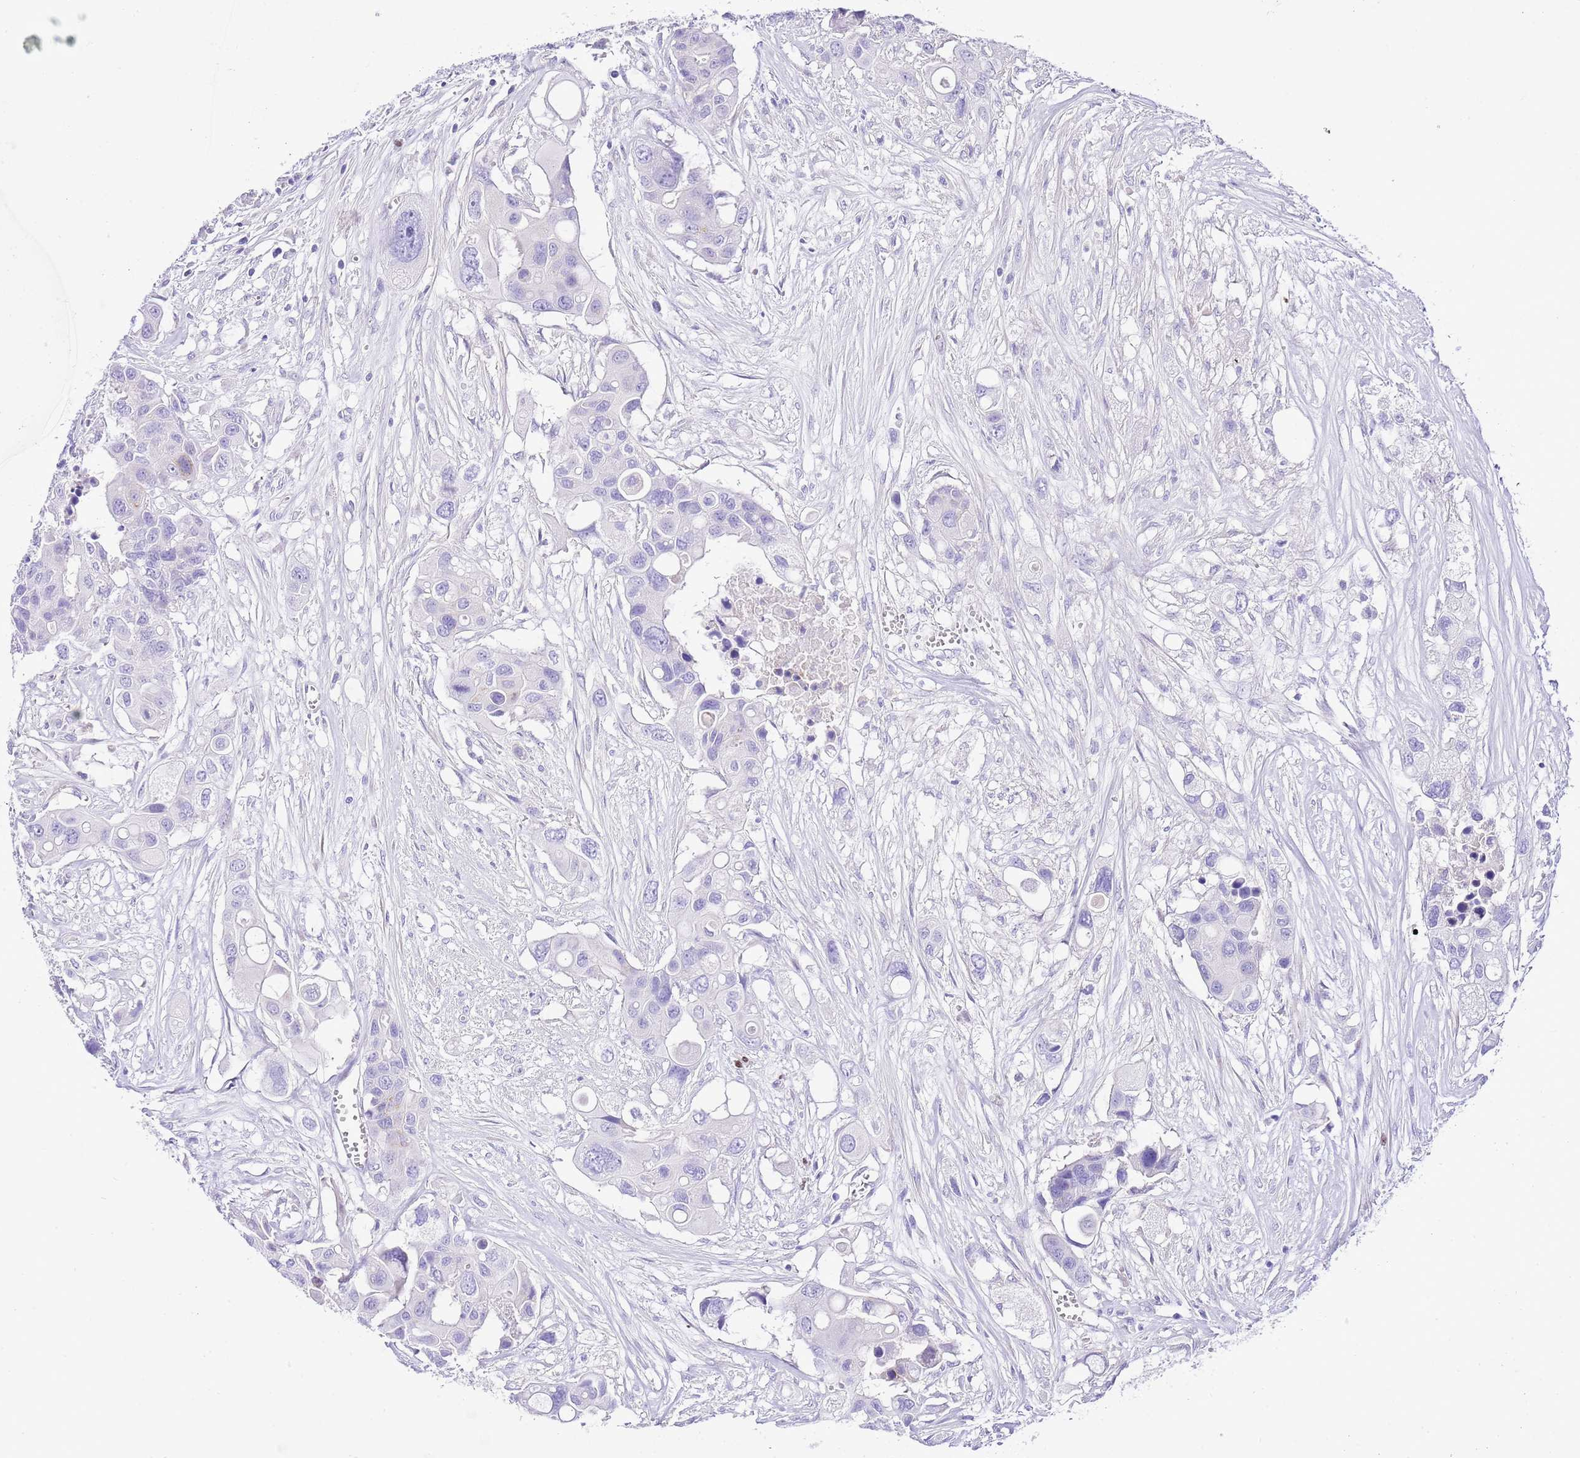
{"staining": {"intensity": "negative", "quantity": "none", "location": "none"}, "tissue": "colorectal cancer", "cell_type": "Tumor cells", "image_type": "cancer", "snomed": [{"axis": "morphology", "description": "Adenocarcinoma, NOS"}, {"axis": "topography", "description": "Colon"}], "caption": "Human colorectal adenocarcinoma stained for a protein using immunohistochemistry (IHC) demonstrates no expression in tumor cells.", "gene": "BHLHA15", "patient": {"sex": "male", "age": 77}}